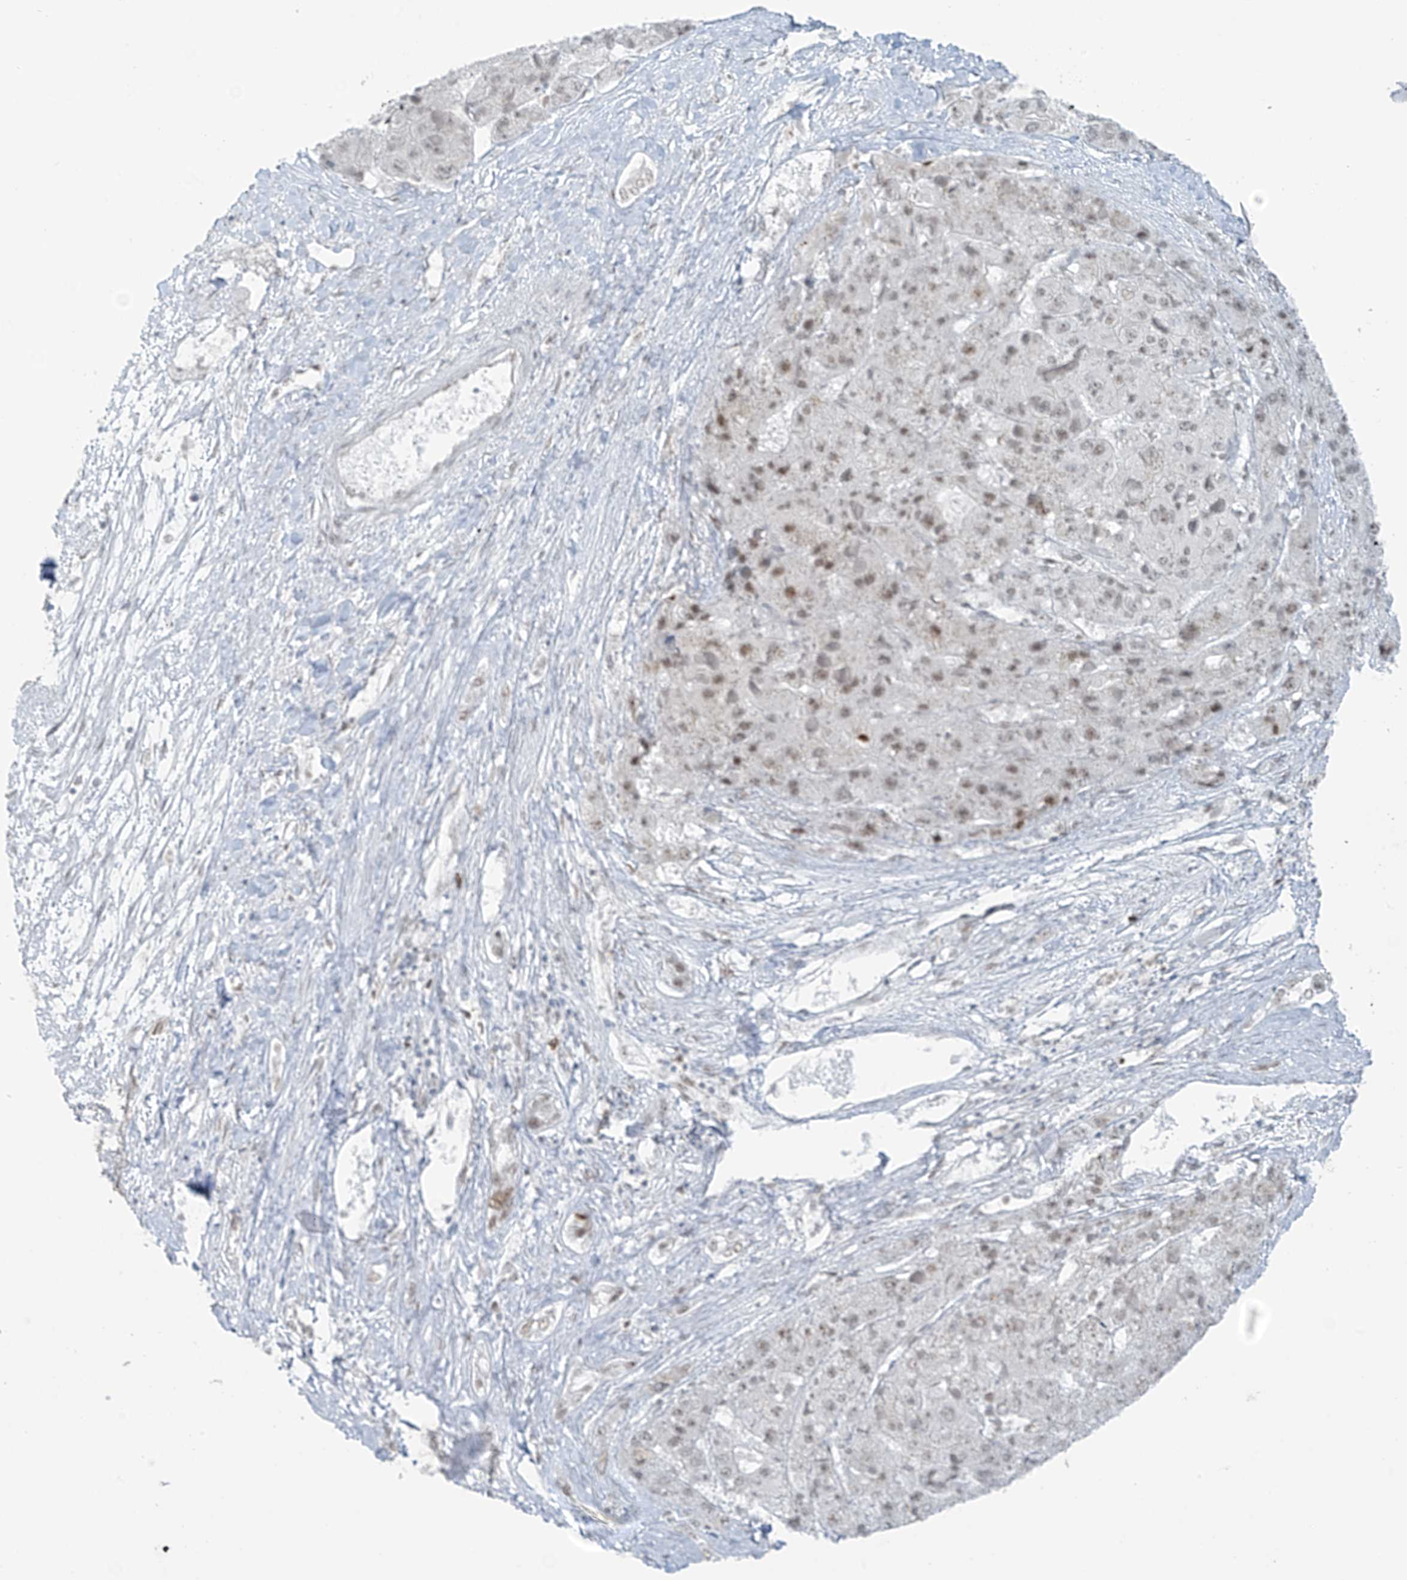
{"staining": {"intensity": "moderate", "quantity": "<25%", "location": "nuclear"}, "tissue": "liver cancer", "cell_type": "Tumor cells", "image_type": "cancer", "snomed": [{"axis": "morphology", "description": "Carcinoma, Hepatocellular, NOS"}, {"axis": "topography", "description": "Liver"}], "caption": "Moderate nuclear expression for a protein is present in about <25% of tumor cells of liver hepatocellular carcinoma using immunohistochemistry.", "gene": "WRNIP1", "patient": {"sex": "female", "age": 73}}